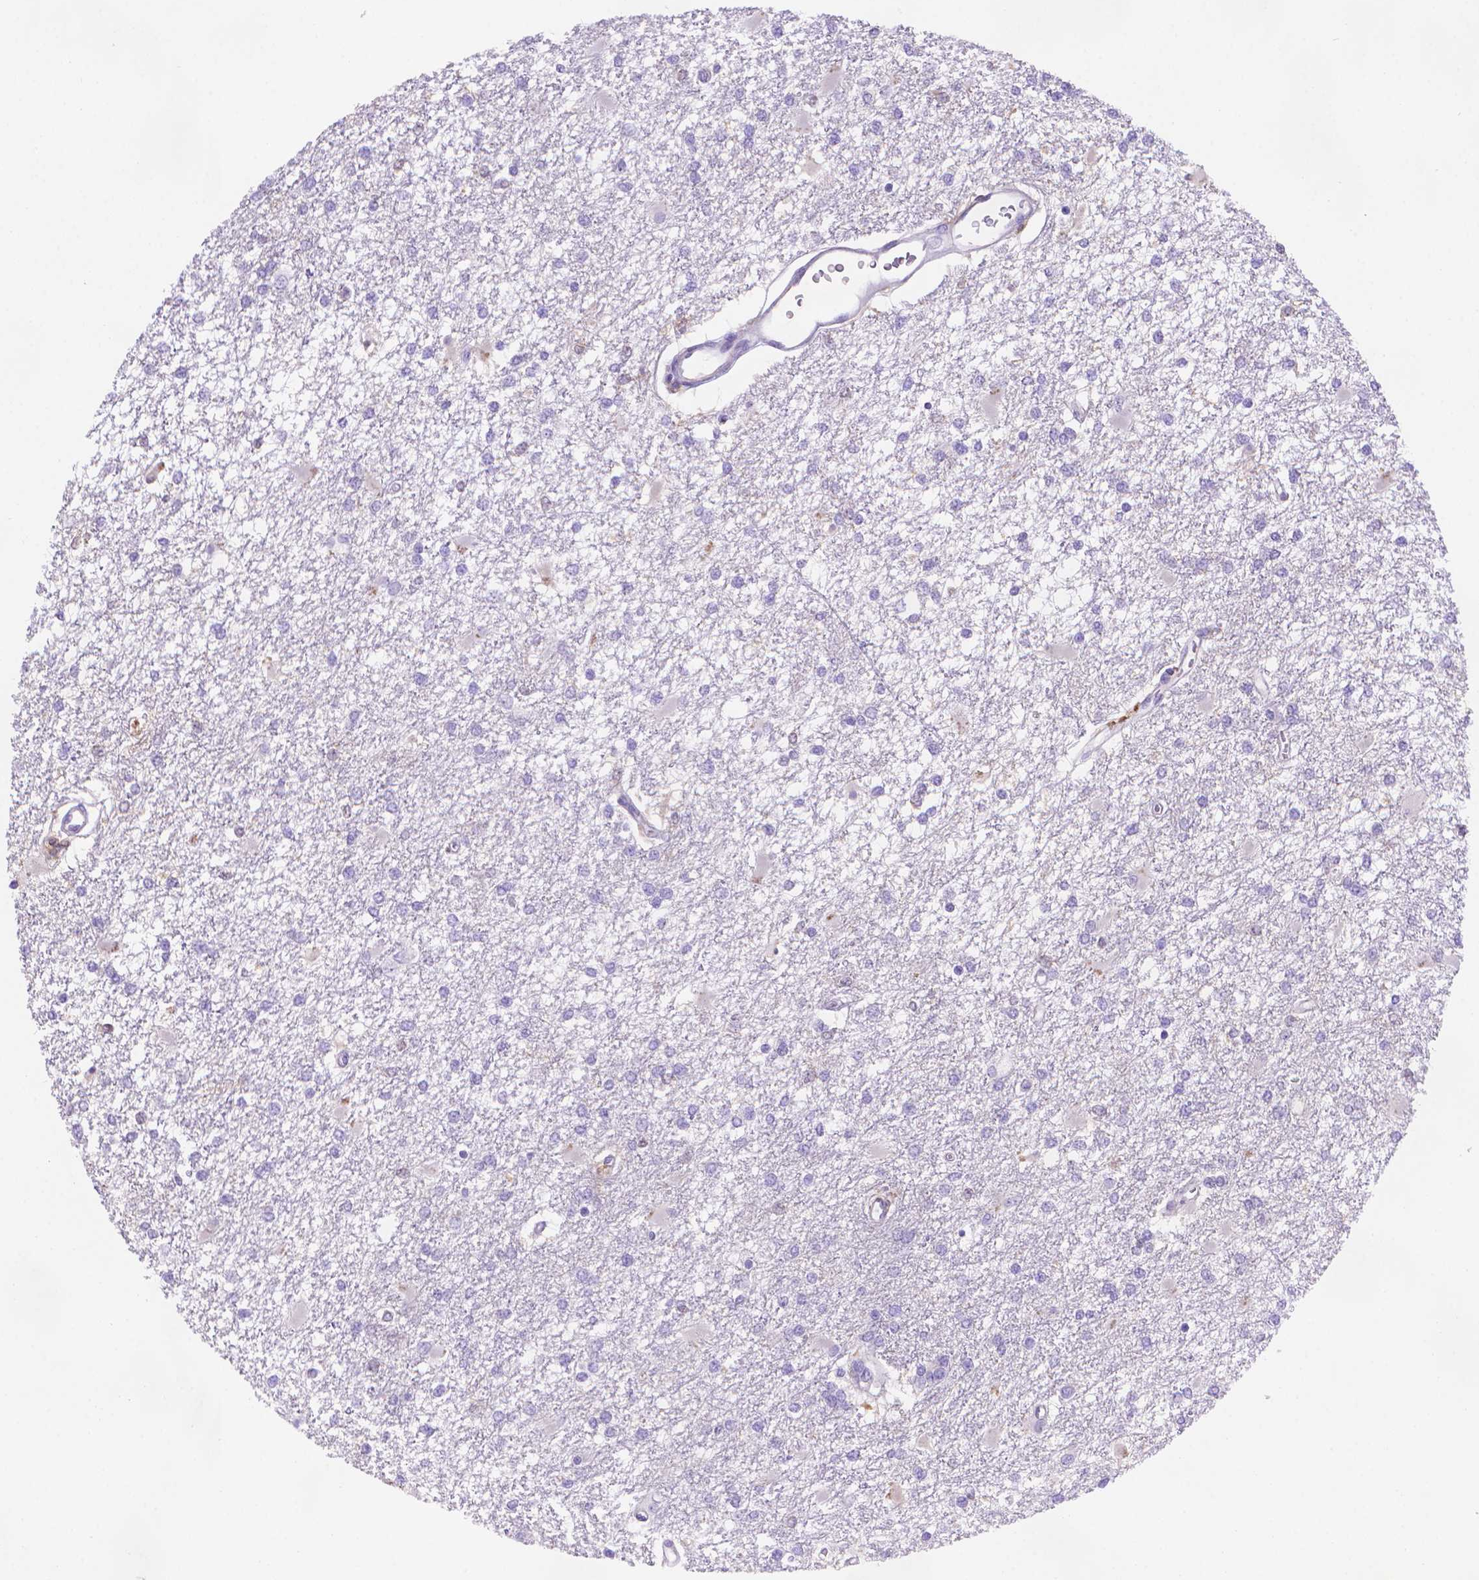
{"staining": {"intensity": "negative", "quantity": "none", "location": "none"}, "tissue": "glioma", "cell_type": "Tumor cells", "image_type": "cancer", "snomed": [{"axis": "morphology", "description": "Glioma, malignant, High grade"}, {"axis": "topography", "description": "Cerebral cortex"}], "caption": "This micrograph is of glioma stained with IHC to label a protein in brown with the nuclei are counter-stained blue. There is no staining in tumor cells.", "gene": "FGD2", "patient": {"sex": "male", "age": 79}}